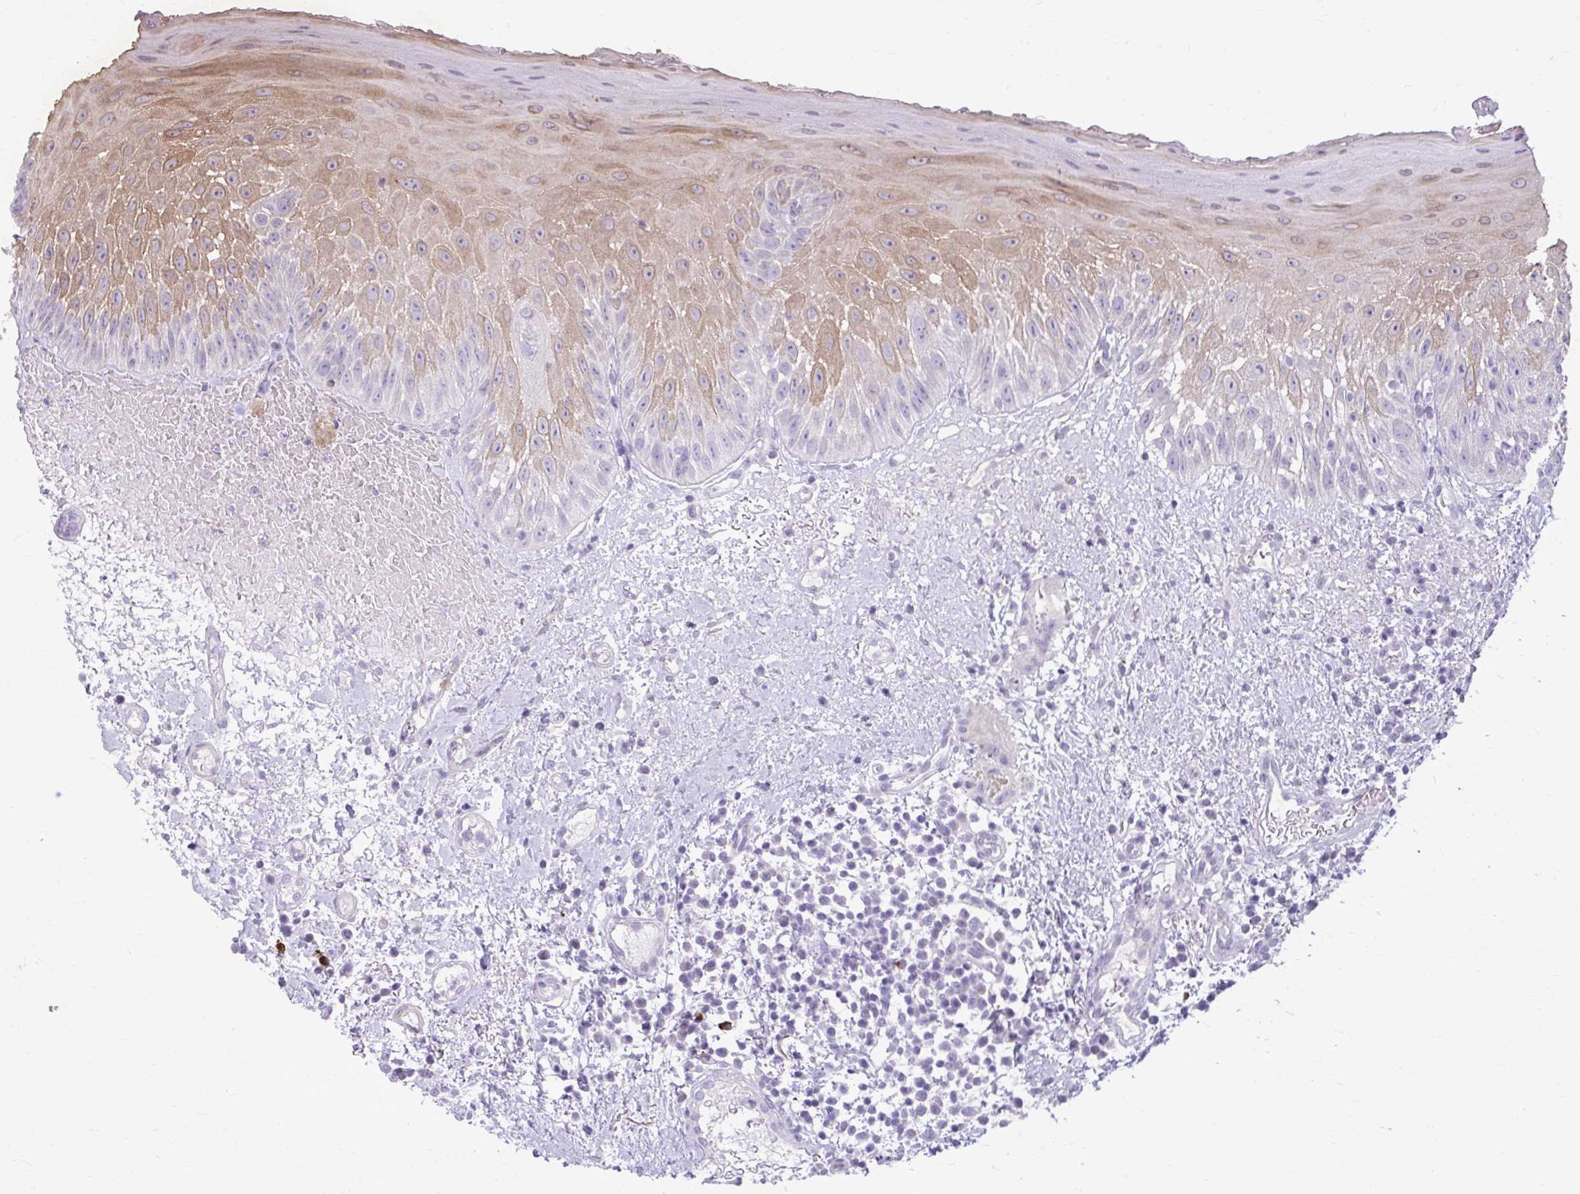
{"staining": {"intensity": "moderate", "quantity": "25%-75%", "location": "cytoplasmic/membranous"}, "tissue": "oral mucosa", "cell_type": "Squamous epithelial cells", "image_type": "normal", "snomed": [{"axis": "morphology", "description": "Normal tissue, NOS"}, {"axis": "topography", "description": "Oral tissue"}, {"axis": "topography", "description": "Tounge, NOS"}], "caption": "Immunohistochemistry (IHC) staining of normal oral mucosa, which exhibits medium levels of moderate cytoplasmic/membranous staining in about 25%-75% of squamous epithelial cells indicating moderate cytoplasmic/membranous protein positivity. The staining was performed using DAB (3,3'-diaminobenzidine) (brown) for protein detection and nuclei were counterstained in hematoxylin (blue).", "gene": "MSMO1", "patient": {"sex": "male", "age": 83}}